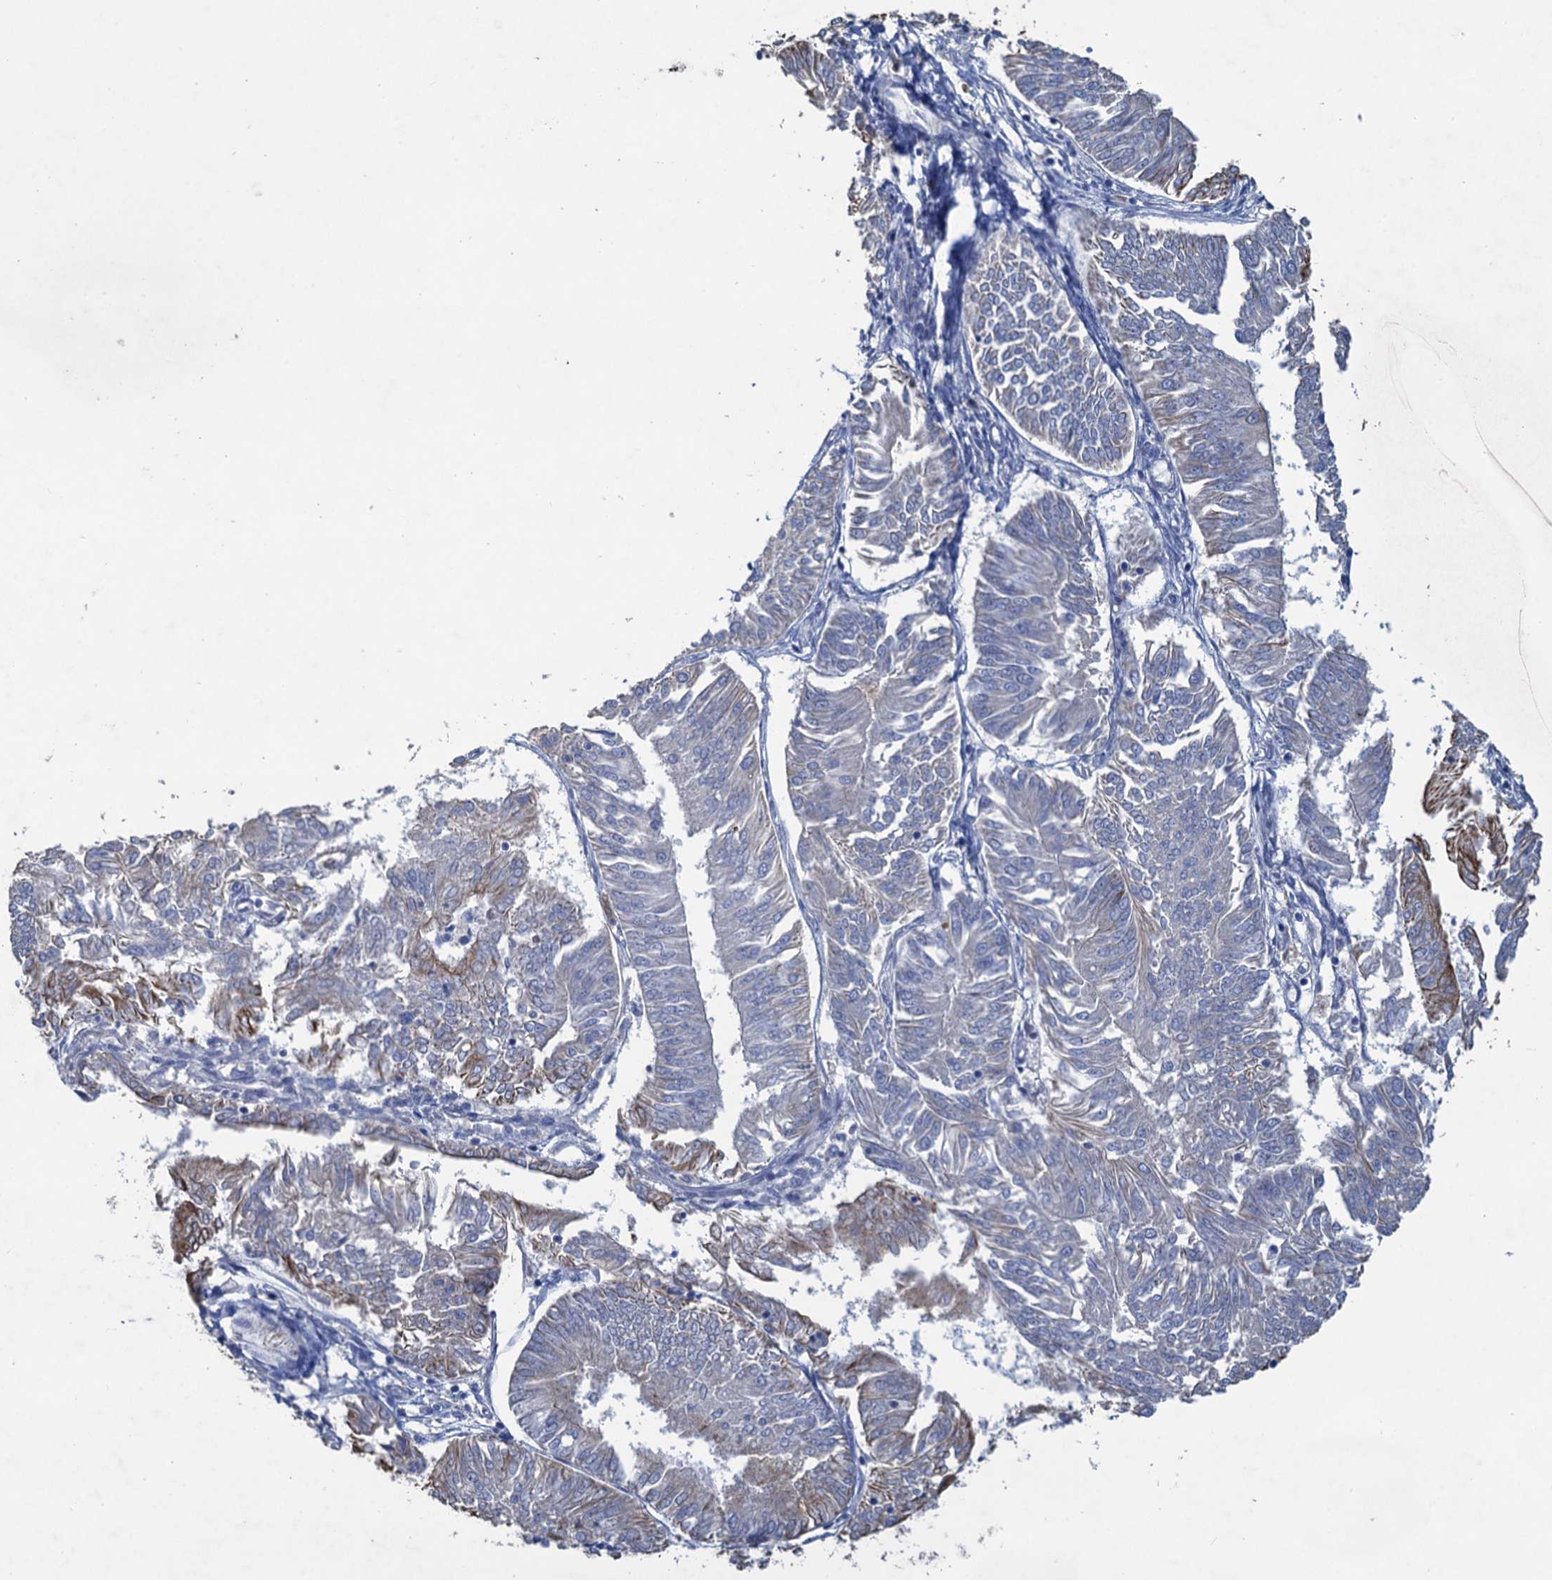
{"staining": {"intensity": "weak", "quantity": "<25%", "location": "cytoplasmic/membranous"}, "tissue": "endometrial cancer", "cell_type": "Tumor cells", "image_type": "cancer", "snomed": [{"axis": "morphology", "description": "Adenocarcinoma, NOS"}, {"axis": "topography", "description": "Endometrium"}], "caption": "Photomicrograph shows no significant protein positivity in tumor cells of endometrial cancer.", "gene": "SMCO3", "patient": {"sex": "female", "age": 58}}